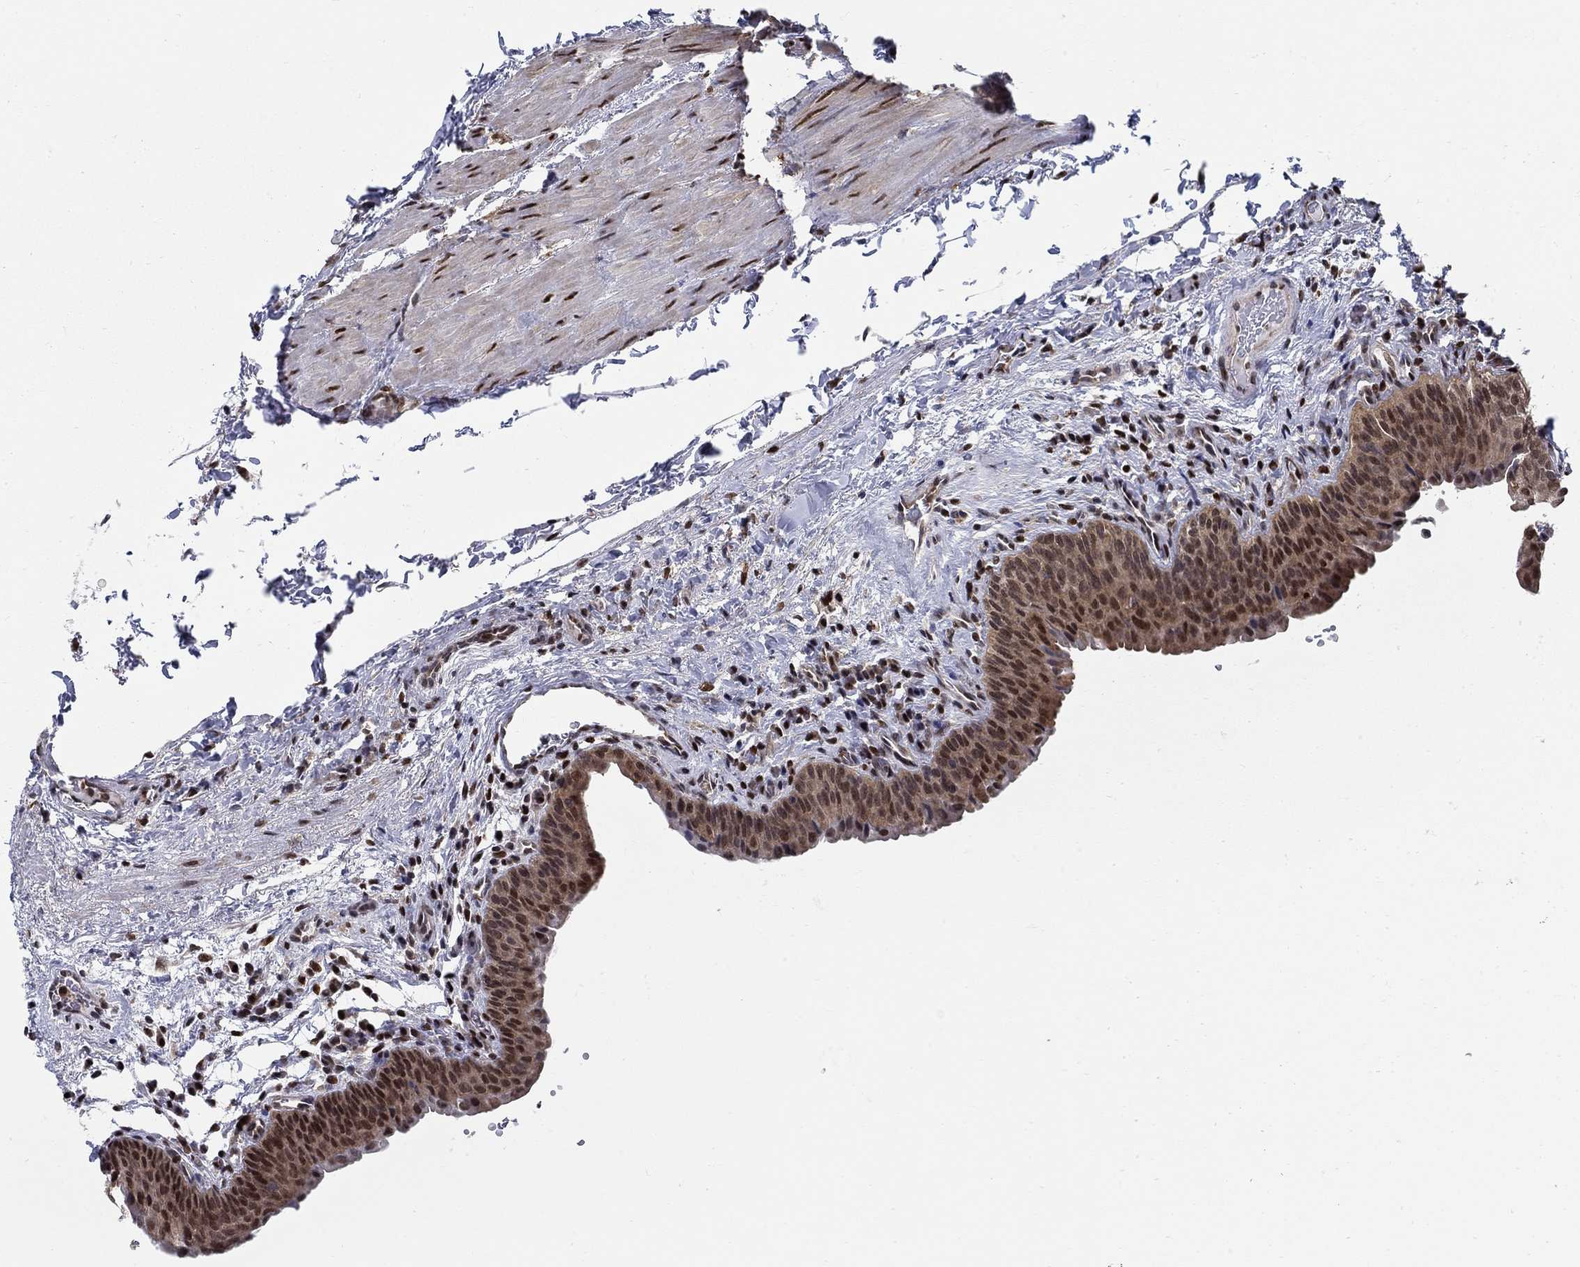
{"staining": {"intensity": "moderate", "quantity": "25%-75%", "location": "nuclear"}, "tissue": "urinary bladder", "cell_type": "Urothelial cells", "image_type": "normal", "snomed": [{"axis": "morphology", "description": "Normal tissue, NOS"}, {"axis": "topography", "description": "Urinary bladder"}], "caption": "This image exhibits normal urinary bladder stained with immunohistochemistry (IHC) to label a protein in brown. The nuclear of urothelial cells show moderate positivity for the protein. Nuclei are counter-stained blue.", "gene": "ZNF594", "patient": {"sex": "male", "age": 66}}